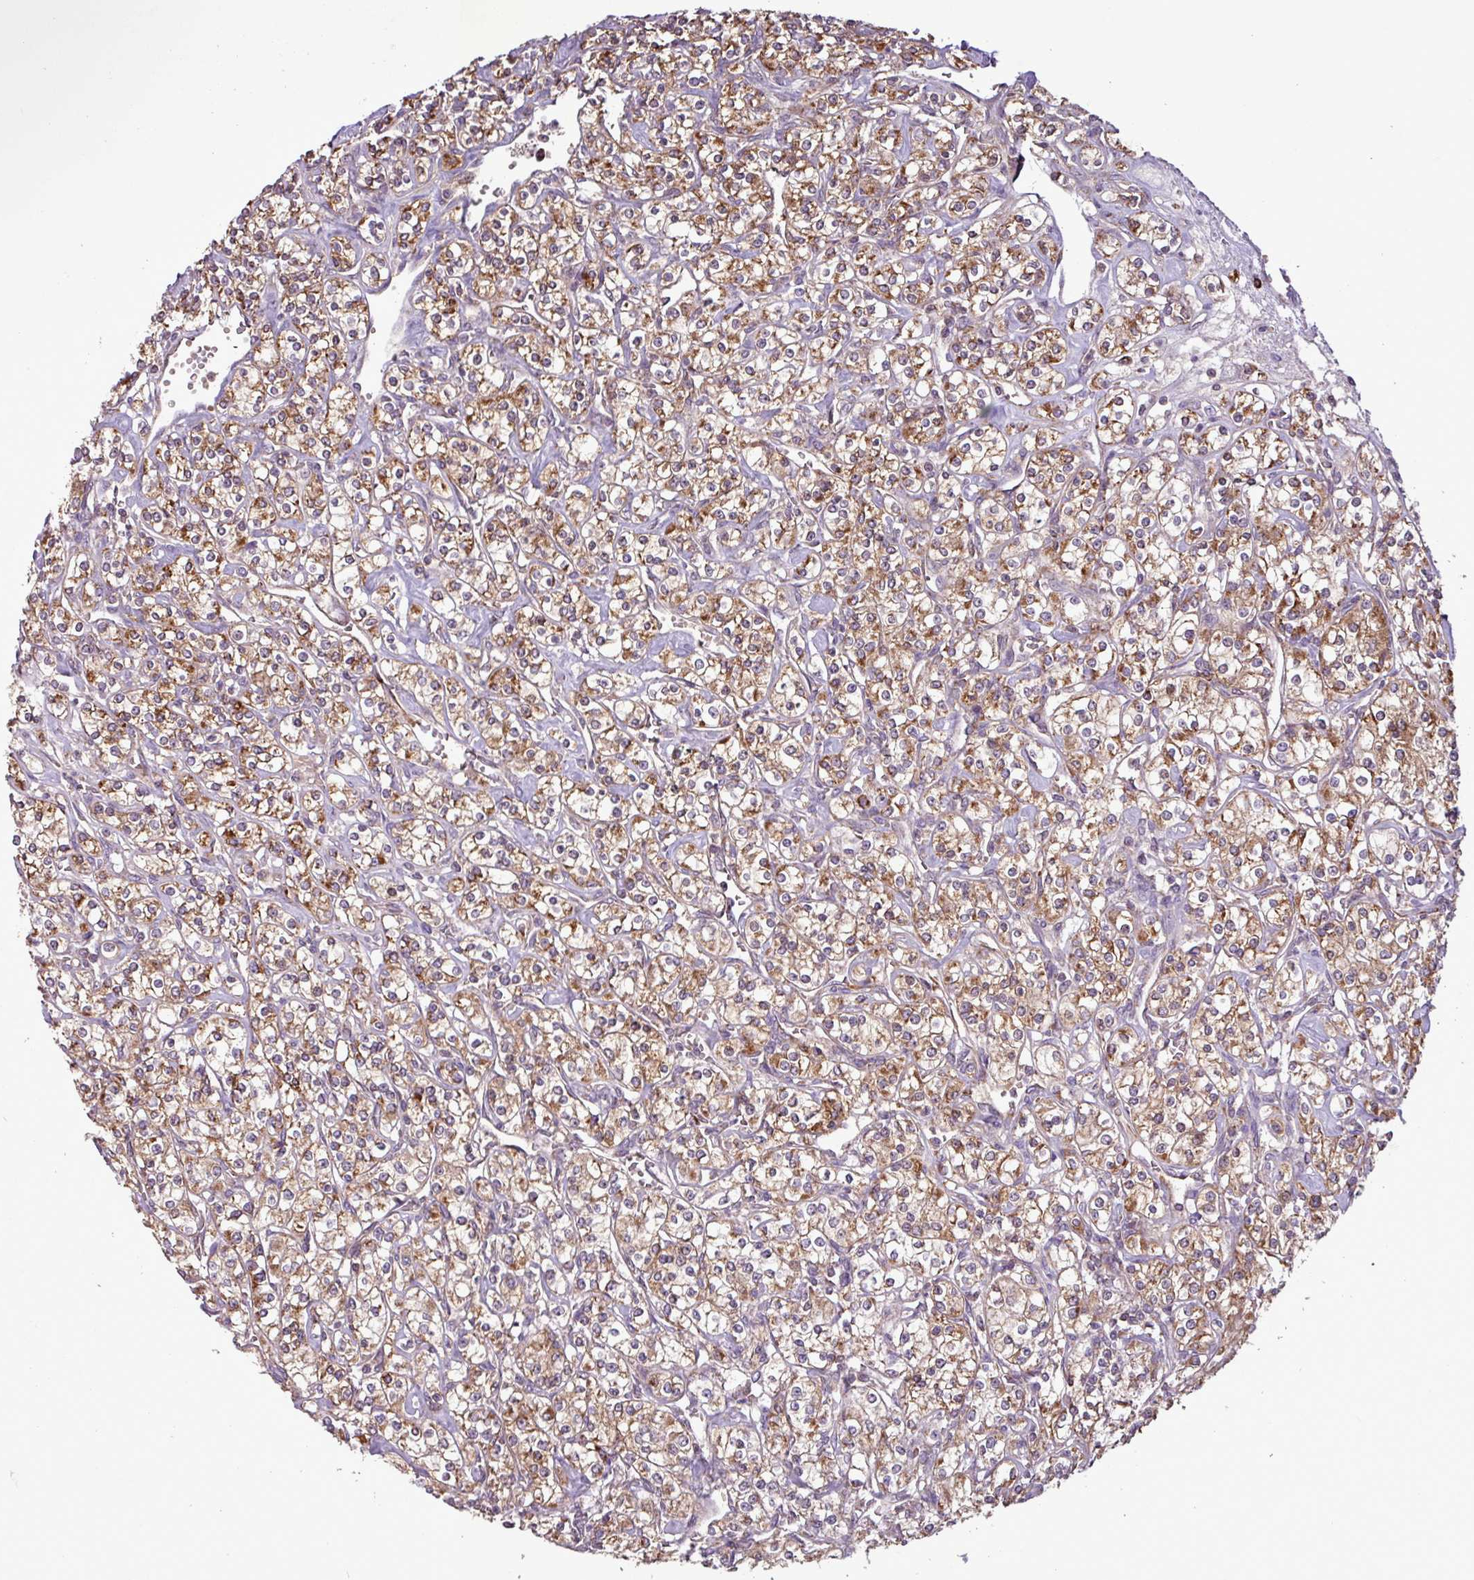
{"staining": {"intensity": "moderate", "quantity": ">75%", "location": "cytoplasmic/membranous"}, "tissue": "renal cancer", "cell_type": "Tumor cells", "image_type": "cancer", "snomed": [{"axis": "morphology", "description": "Adenocarcinoma, NOS"}, {"axis": "topography", "description": "Kidney"}], "caption": "Renal cancer stained with immunohistochemistry exhibits moderate cytoplasmic/membranous staining in about >75% of tumor cells.", "gene": "MCTP2", "patient": {"sex": "male", "age": 77}}